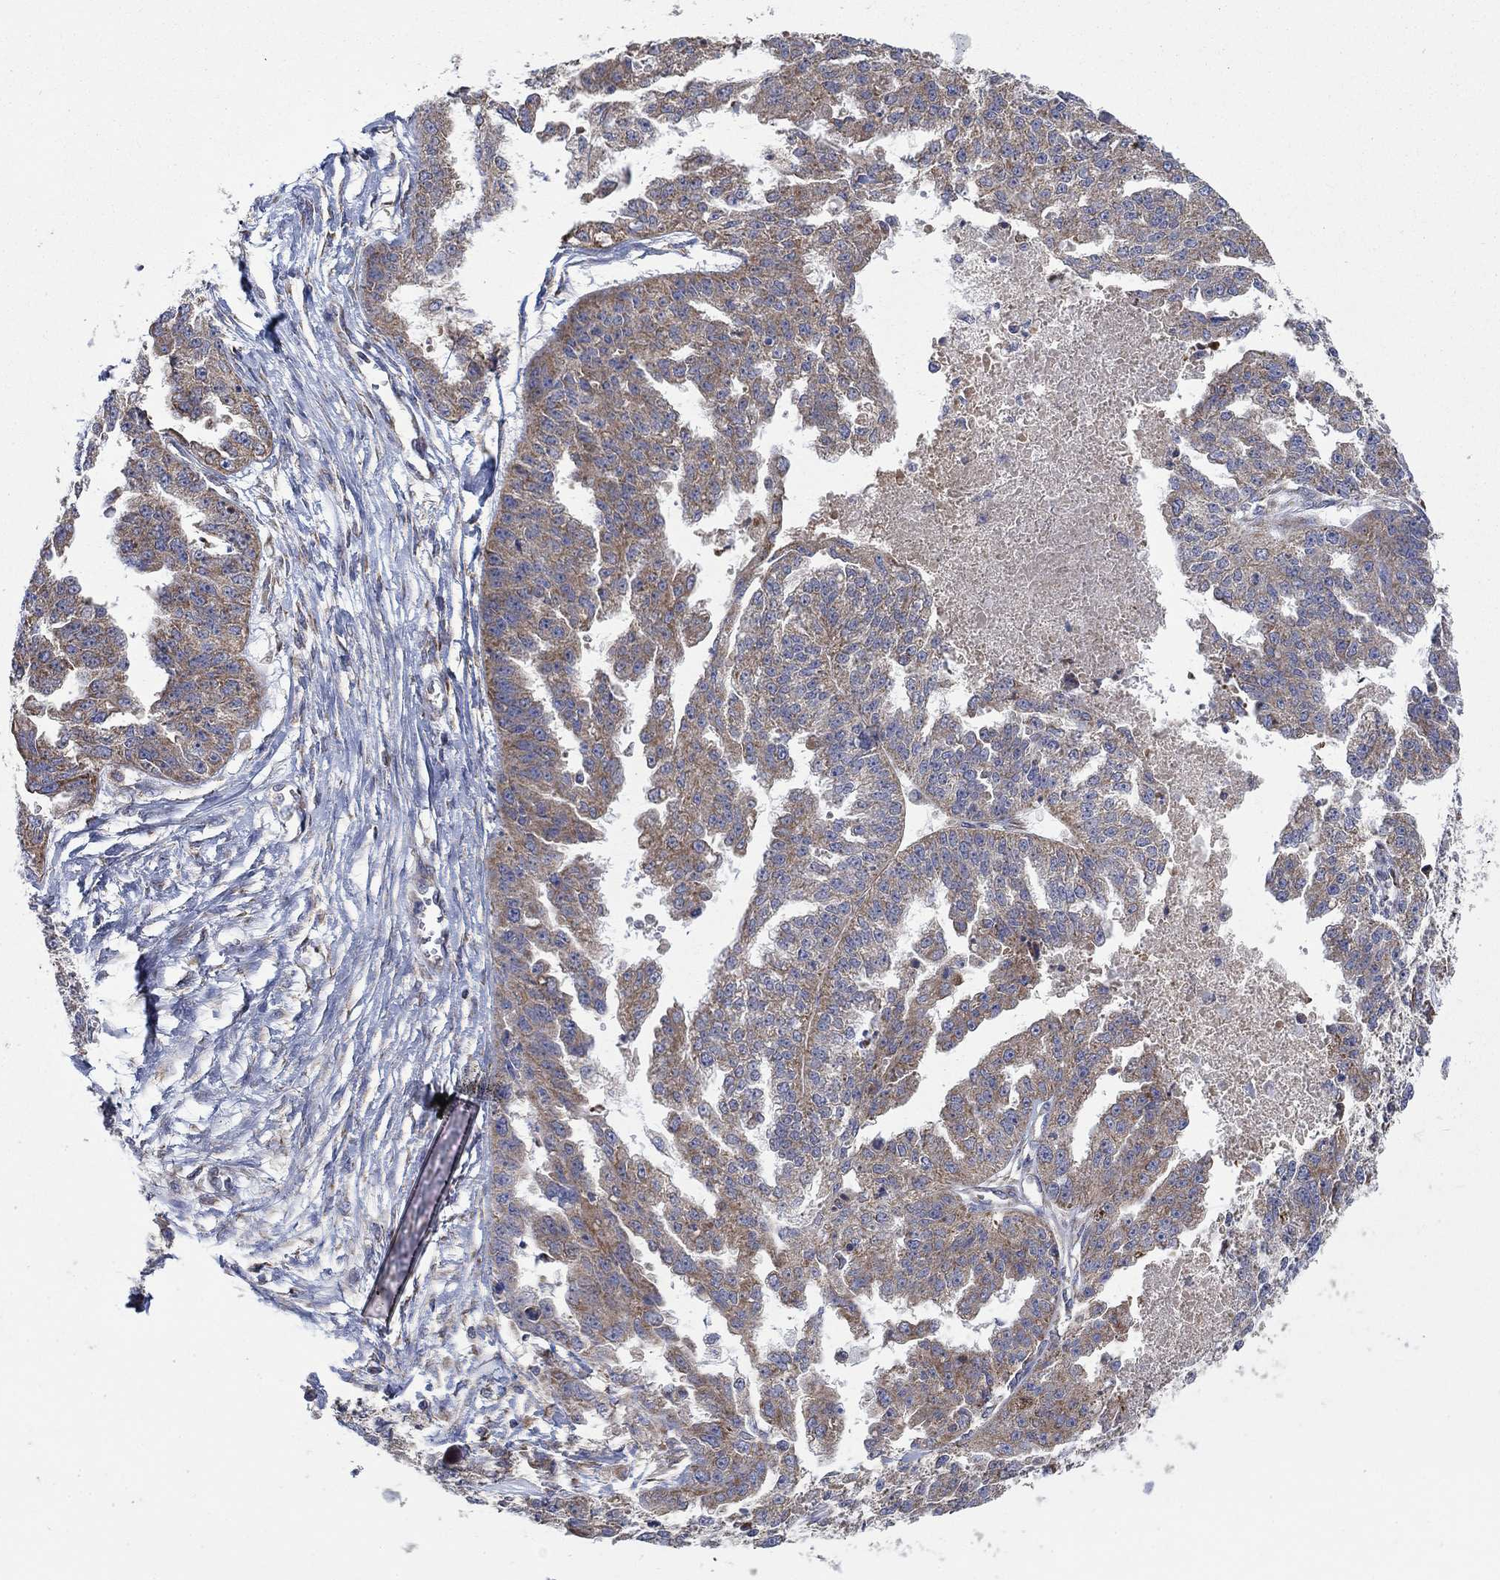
{"staining": {"intensity": "moderate", "quantity": "25%-75%", "location": "cytoplasmic/membranous"}, "tissue": "ovarian cancer", "cell_type": "Tumor cells", "image_type": "cancer", "snomed": [{"axis": "morphology", "description": "Cystadenocarcinoma, serous, NOS"}, {"axis": "topography", "description": "Ovary"}], "caption": "Serous cystadenocarcinoma (ovarian) tissue shows moderate cytoplasmic/membranous positivity in approximately 25%-75% of tumor cells", "gene": "RPLP0", "patient": {"sex": "female", "age": 58}}